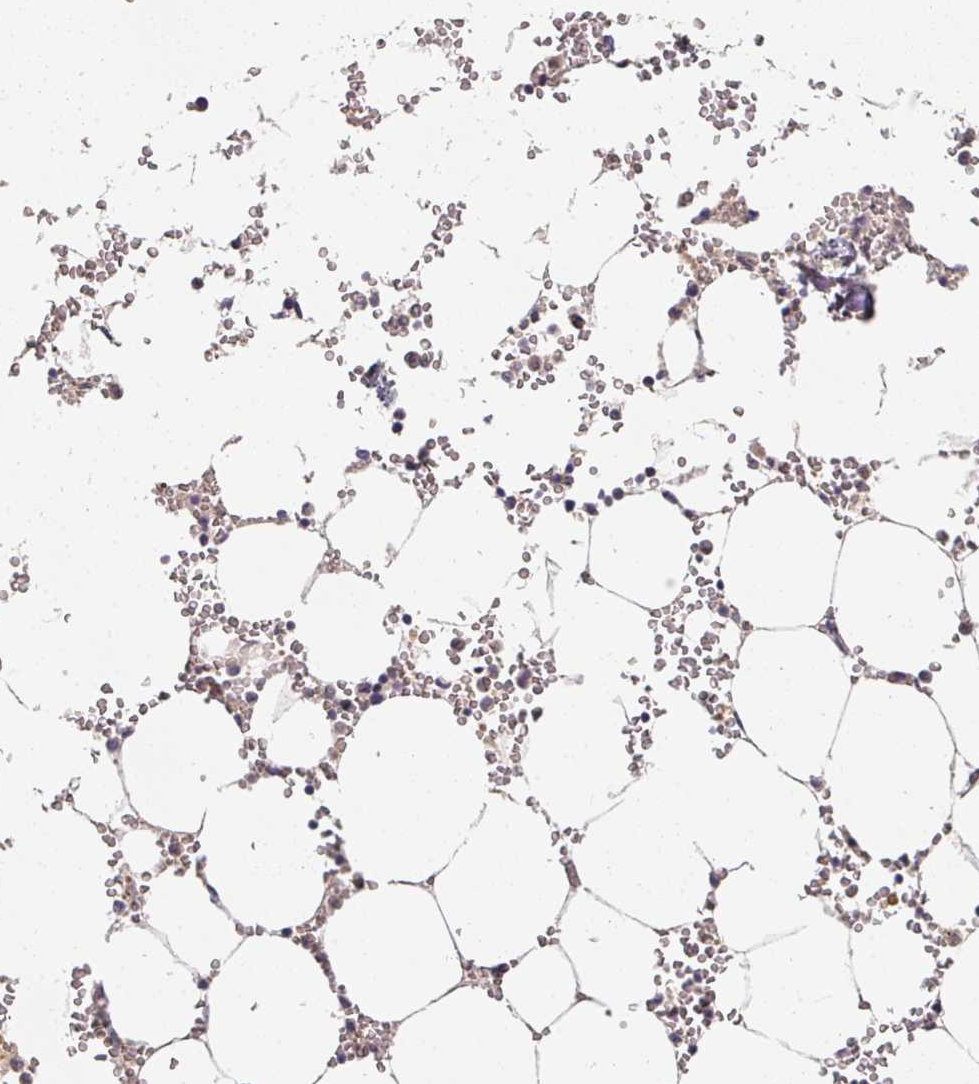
{"staining": {"intensity": "weak", "quantity": "<25%", "location": "cytoplasmic/membranous"}, "tissue": "bone marrow", "cell_type": "Hematopoietic cells", "image_type": "normal", "snomed": [{"axis": "morphology", "description": "Normal tissue, NOS"}, {"axis": "topography", "description": "Bone marrow"}], "caption": "There is no significant staining in hematopoietic cells of bone marrow.", "gene": "EXTL3", "patient": {"sex": "male", "age": 54}}